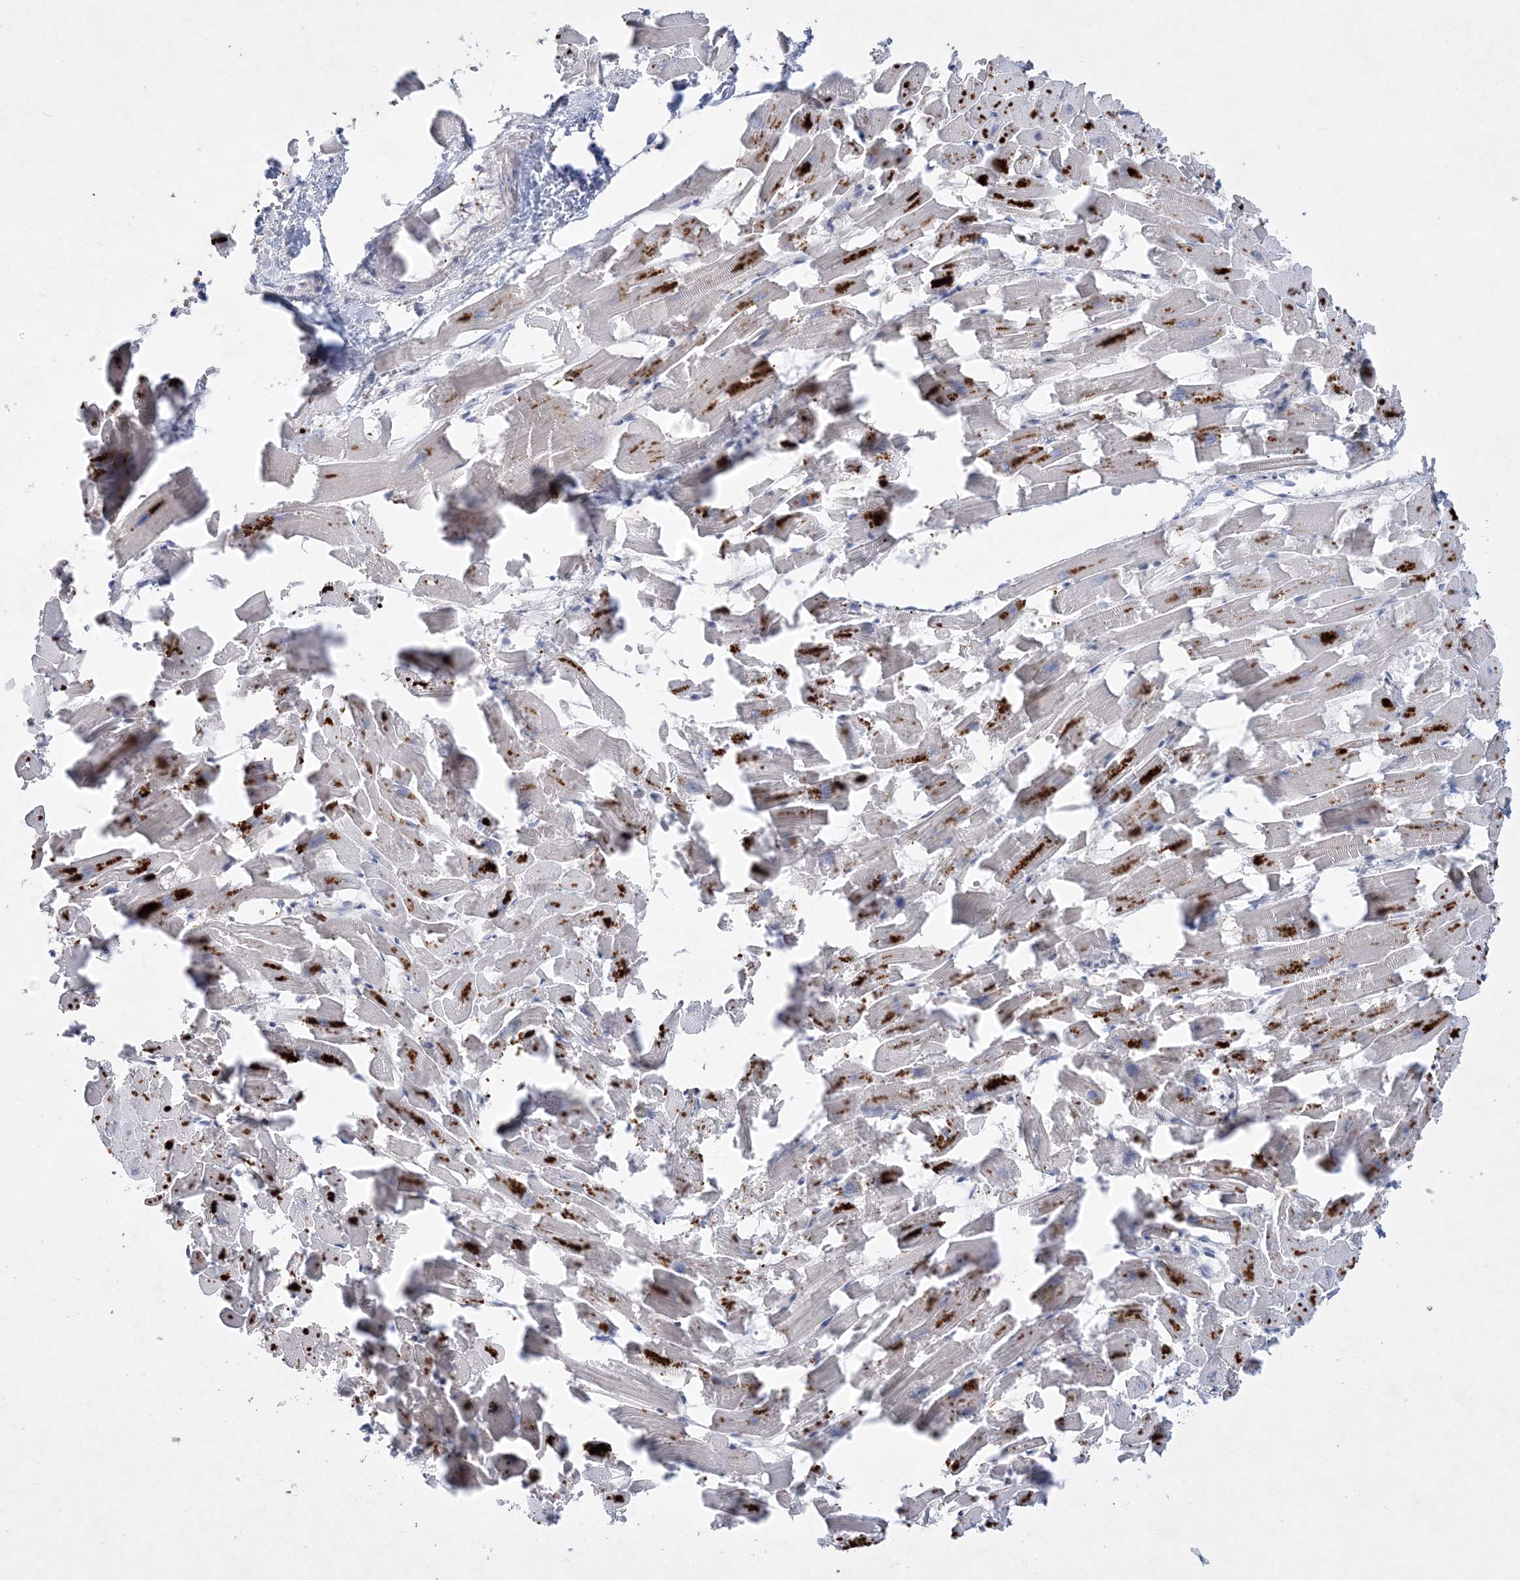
{"staining": {"intensity": "negative", "quantity": "none", "location": "none"}, "tissue": "heart muscle", "cell_type": "Cardiomyocytes", "image_type": "normal", "snomed": [{"axis": "morphology", "description": "Normal tissue, NOS"}, {"axis": "topography", "description": "Heart"}], "caption": "IHC photomicrograph of benign heart muscle: heart muscle stained with DAB (3,3'-diaminobenzidine) displays no significant protein expression in cardiomyocytes. (DAB immunohistochemistry, high magnification).", "gene": "ADCK2", "patient": {"sex": "female", "age": 64}}